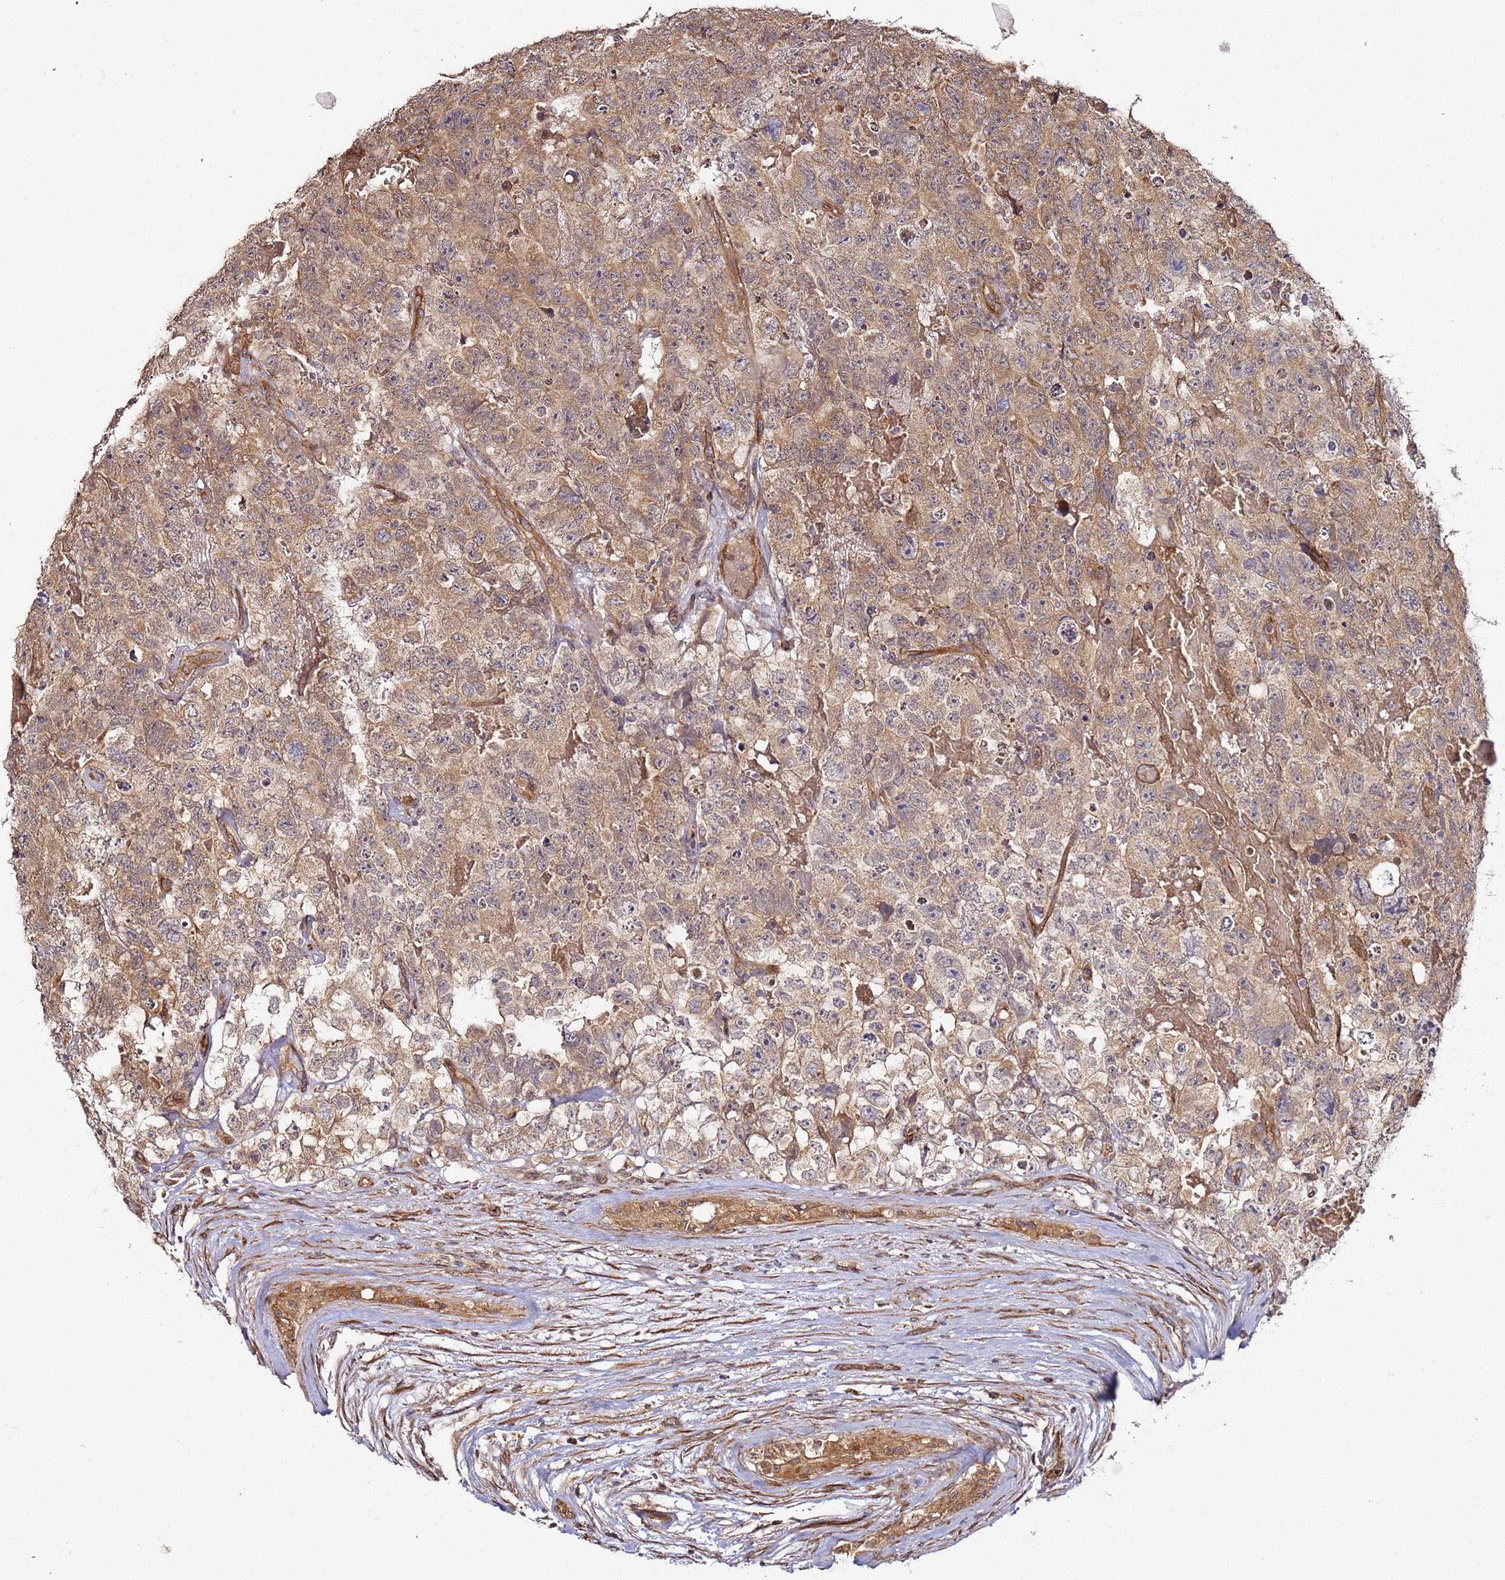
{"staining": {"intensity": "moderate", "quantity": ">75%", "location": "cytoplasmic/membranous"}, "tissue": "testis cancer", "cell_type": "Tumor cells", "image_type": "cancer", "snomed": [{"axis": "morphology", "description": "Carcinoma, Embryonal, NOS"}, {"axis": "topography", "description": "Testis"}], "caption": "Testis cancer stained with IHC displays moderate cytoplasmic/membranous staining in approximately >75% of tumor cells. The protein of interest is shown in brown color, while the nuclei are stained blue.", "gene": "TM2D2", "patient": {"sex": "male", "age": 45}}